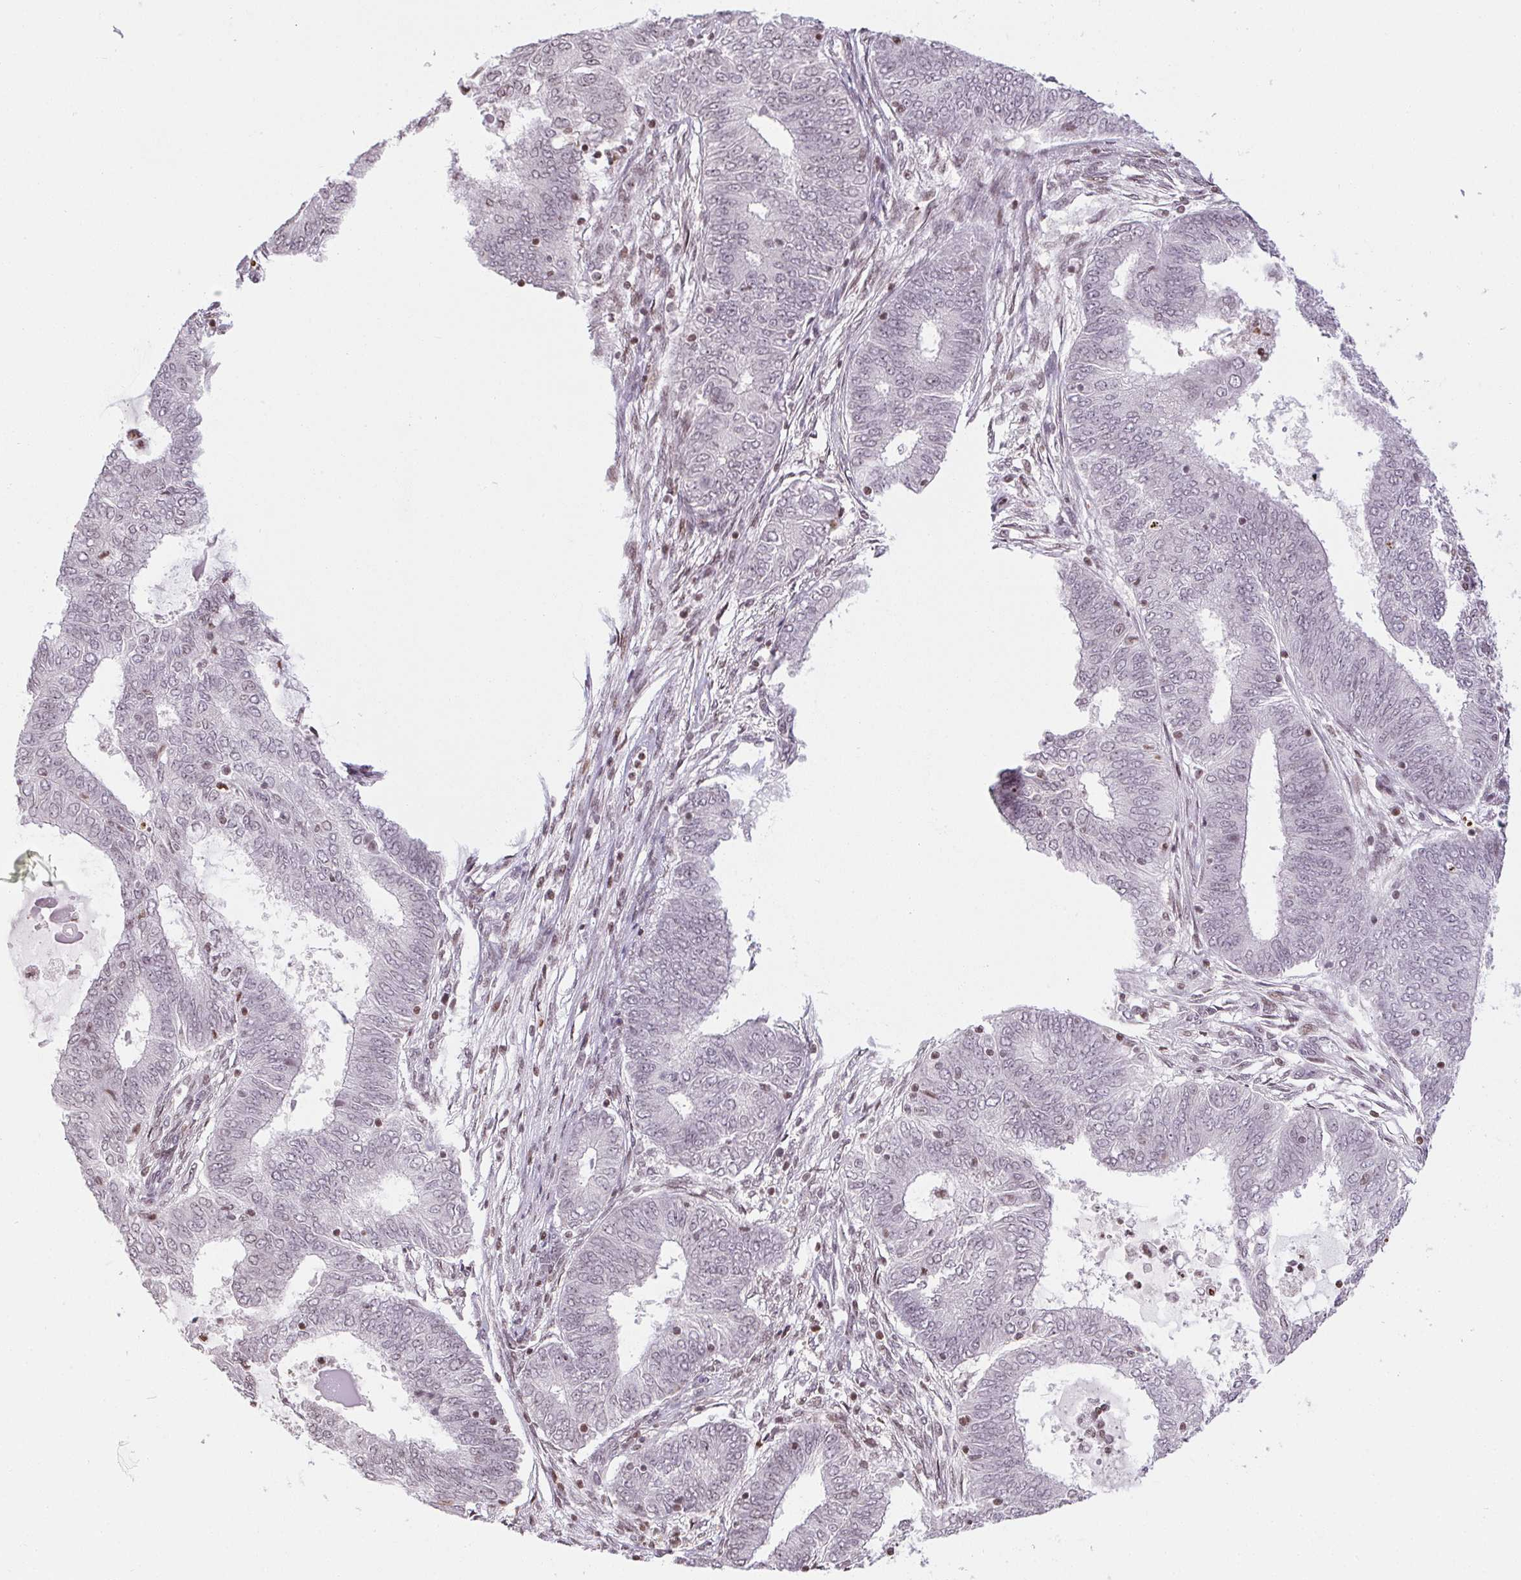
{"staining": {"intensity": "weak", "quantity": "<25%", "location": "nuclear"}, "tissue": "endometrial cancer", "cell_type": "Tumor cells", "image_type": "cancer", "snomed": [{"axis": "morphology", "description": "Adenocarcinoma, NOS"}, {"axis": "topography", "description": "Endometrium"}], "caption": "The IHC histopathology image has no significant staining in tumor cells of adenocarcinoma (endometrial) tissue.", "gene": "RNF181", "patient": {"sex": "female", "age": 62}}